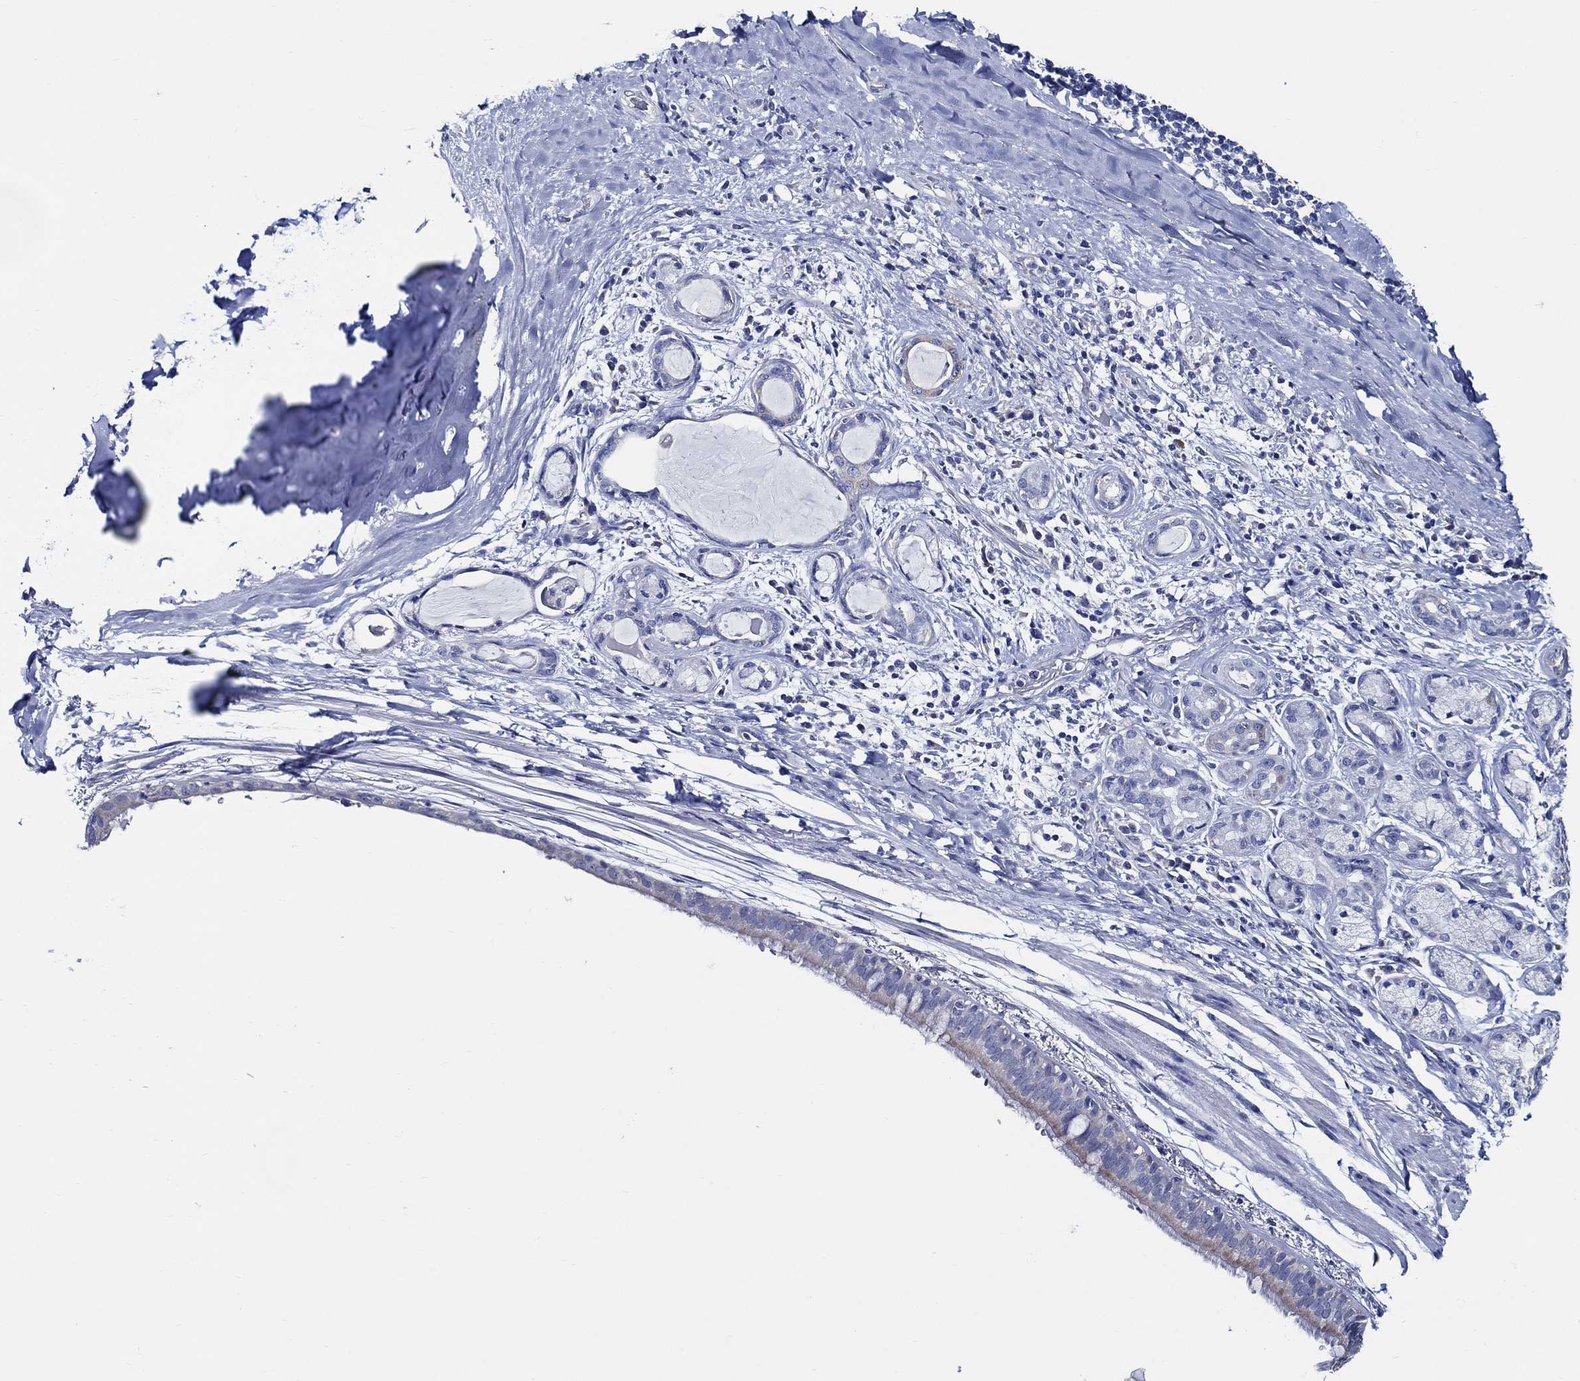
{"staining": {"intensity": "weak", "quantity": "25%-75%", "location": "cytoplasmic/membranous"}, "tissue": "bronchus", "cell_type": "Respiratory epithelial cells", "image_type": "normal", "snomed": [{"axis": "morphology", "description": "Normal tissue, NOS"}, {"axis": "morphology", "description": "Squamous cell carcinoma, NOS"}, {"axis": "topography", "description": "Bronchus"}, {"axis": "topography", "description": "Lung"}], "caption": "This histopathology image demonstrates immunohistochemistry staining of normal human bronchus, with low weak cytoplasmic/membranous staining in approximately 25%-75% of respiratory epithelial cells.", "gene": "SKOR1", "patient": {"sex": "male", "age": 69}}